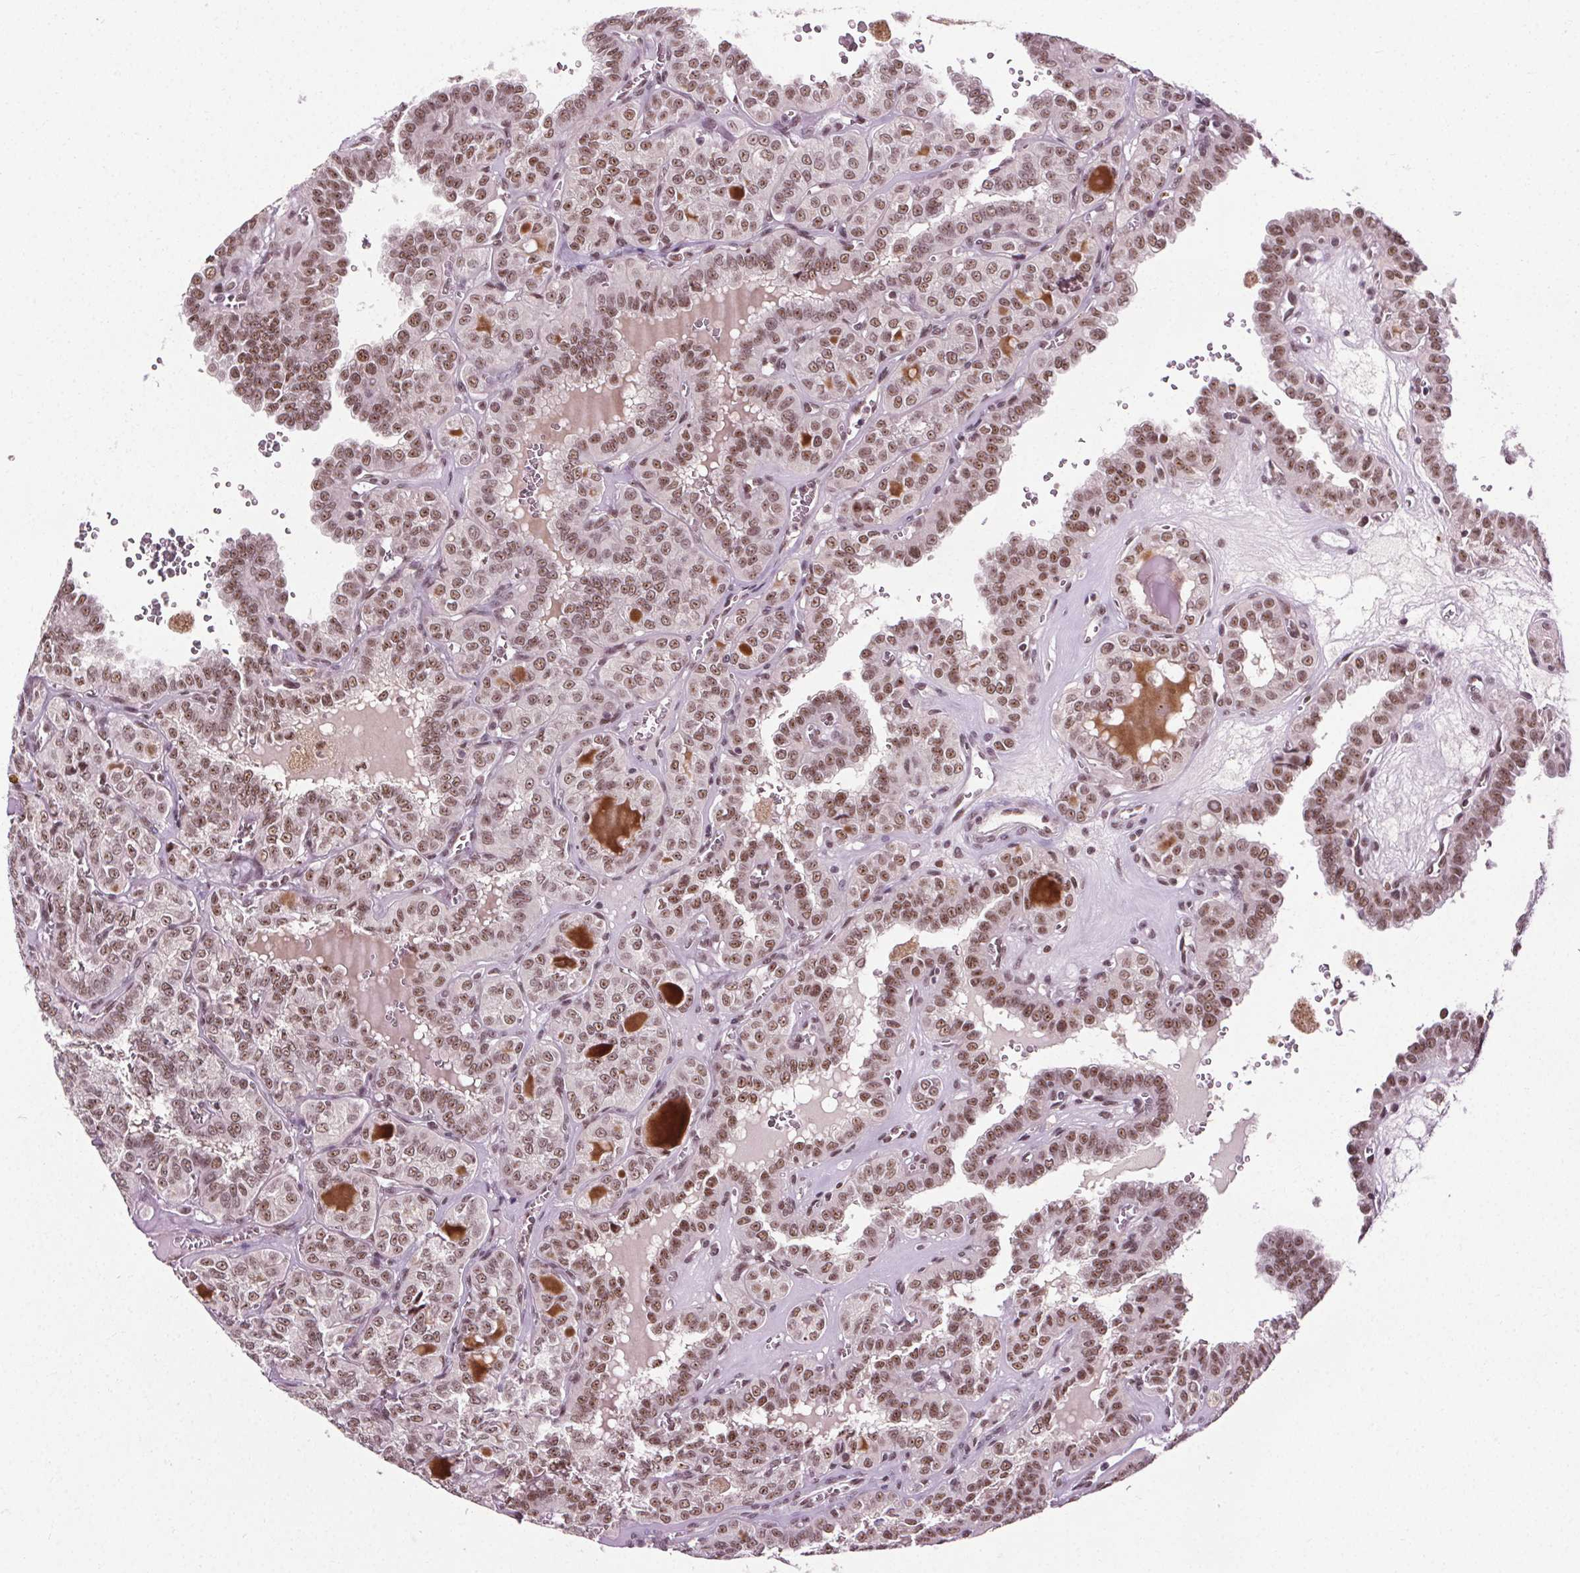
{"staining": {"intensity": "moderate", "quantity": ">75%", "location": "nuclear"}, "tissue": "thyroid cancer", "cell_type": "Tumor cells", "image_type": "cancer", "snomed": [{"axis": "morphology", "description": "Papillary adenocarcinoma, NOS"}, {"axis": "topography", "description": "Thyroid gland"}], "caption": "Immunohistochemical staining of thyroid papillary adenocarcinoma displays medium levels of moderate nuclear staining in about >75% of tumor cells.", "gene": "MED6", "patient": {"sex": "female", "age": 41}}